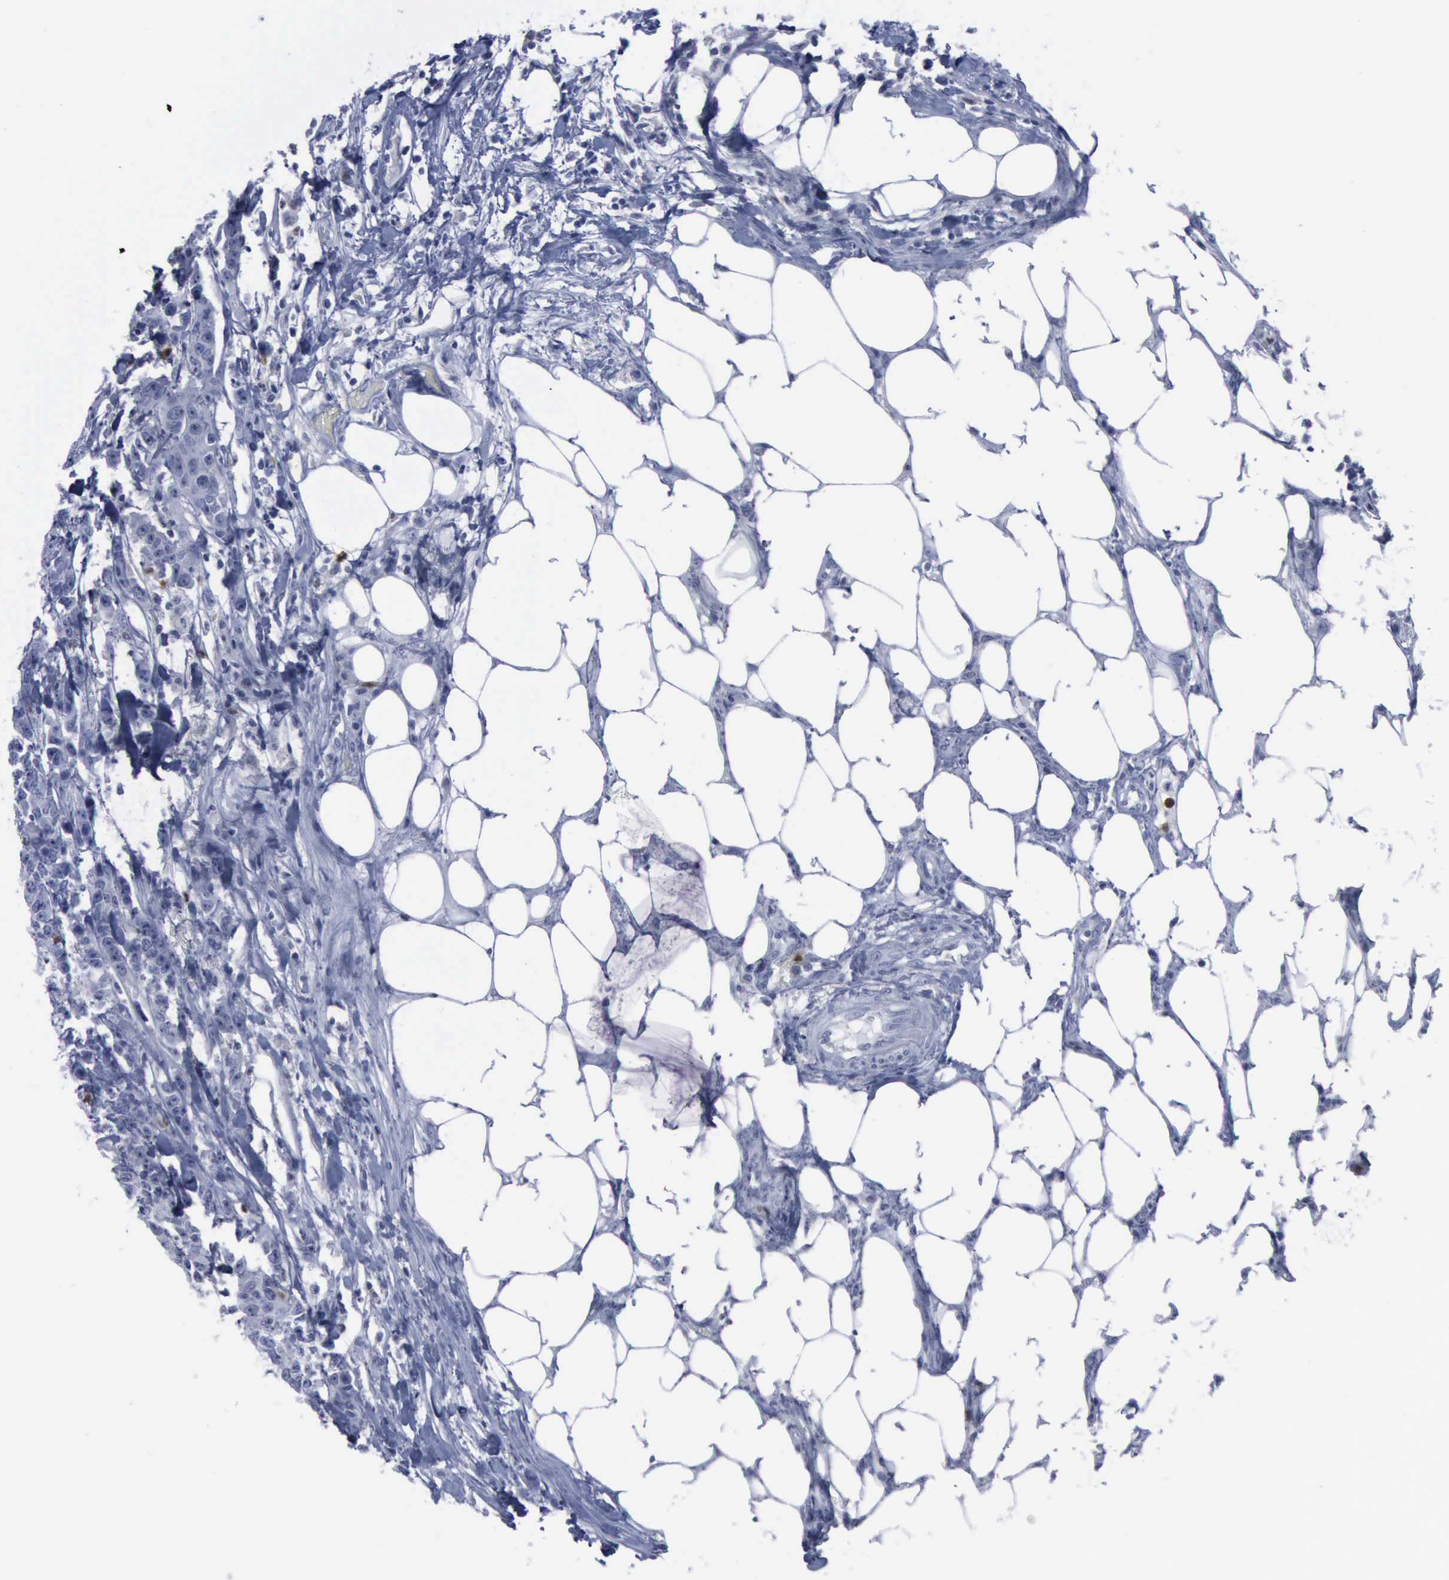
{"staining": {"intensity": "negative", "quantity": "none", "location": "none"}, "tissue": "colorectal cancer", "cell_type": "Tumor cells", "image_type": "cancer", "snomed": [{"axis": "morphology", "description": "Adenocarcinoma, NOS"}, {"axis": "topography", "description": "Colon"}], "caption": "Protein analysis of adenocarcinoma (colorectal) demonstrates no significant expression in tumor cells.", "gene": "CSTA", "patient": {"sex": "female", "age": 86}}